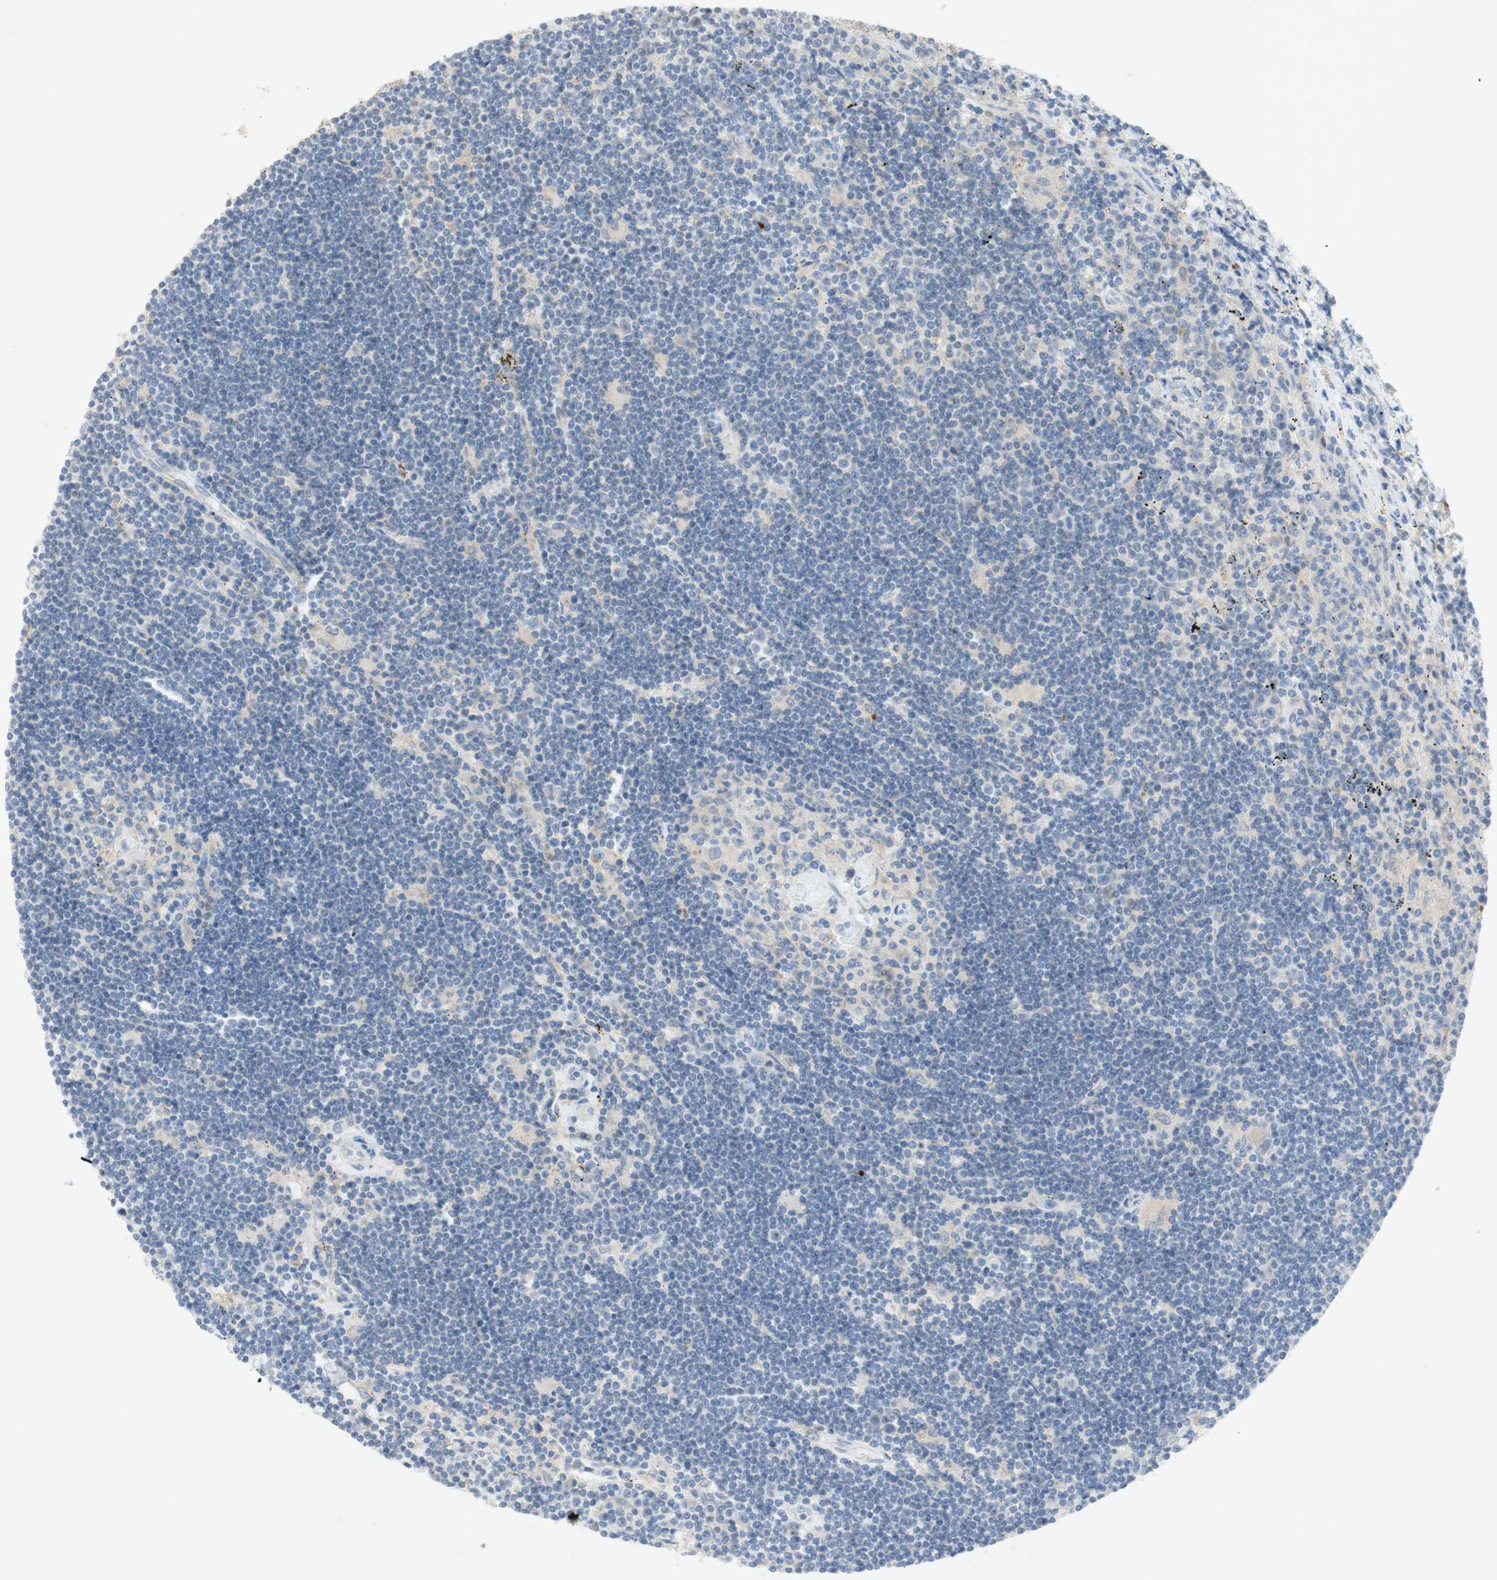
{"staining": {"intensity": "negative", "quantity": "none", "location": "none"}, "tissue": "lymphoma", "cell_type": "Tumor cells", "image_type": "cancer", "snomed": [{"axis": "morphology", "description": "Malignant lymphoma, non-Hodgkin's type, Low grade"}, {"axis": "topography", "description": "Spleen"}], "caption": "This is an IHC histopathology image of lymphoma. There is no expression in tumor cells.", "gene": "EPO", "patient": {"sex": "male", "age": 76}}